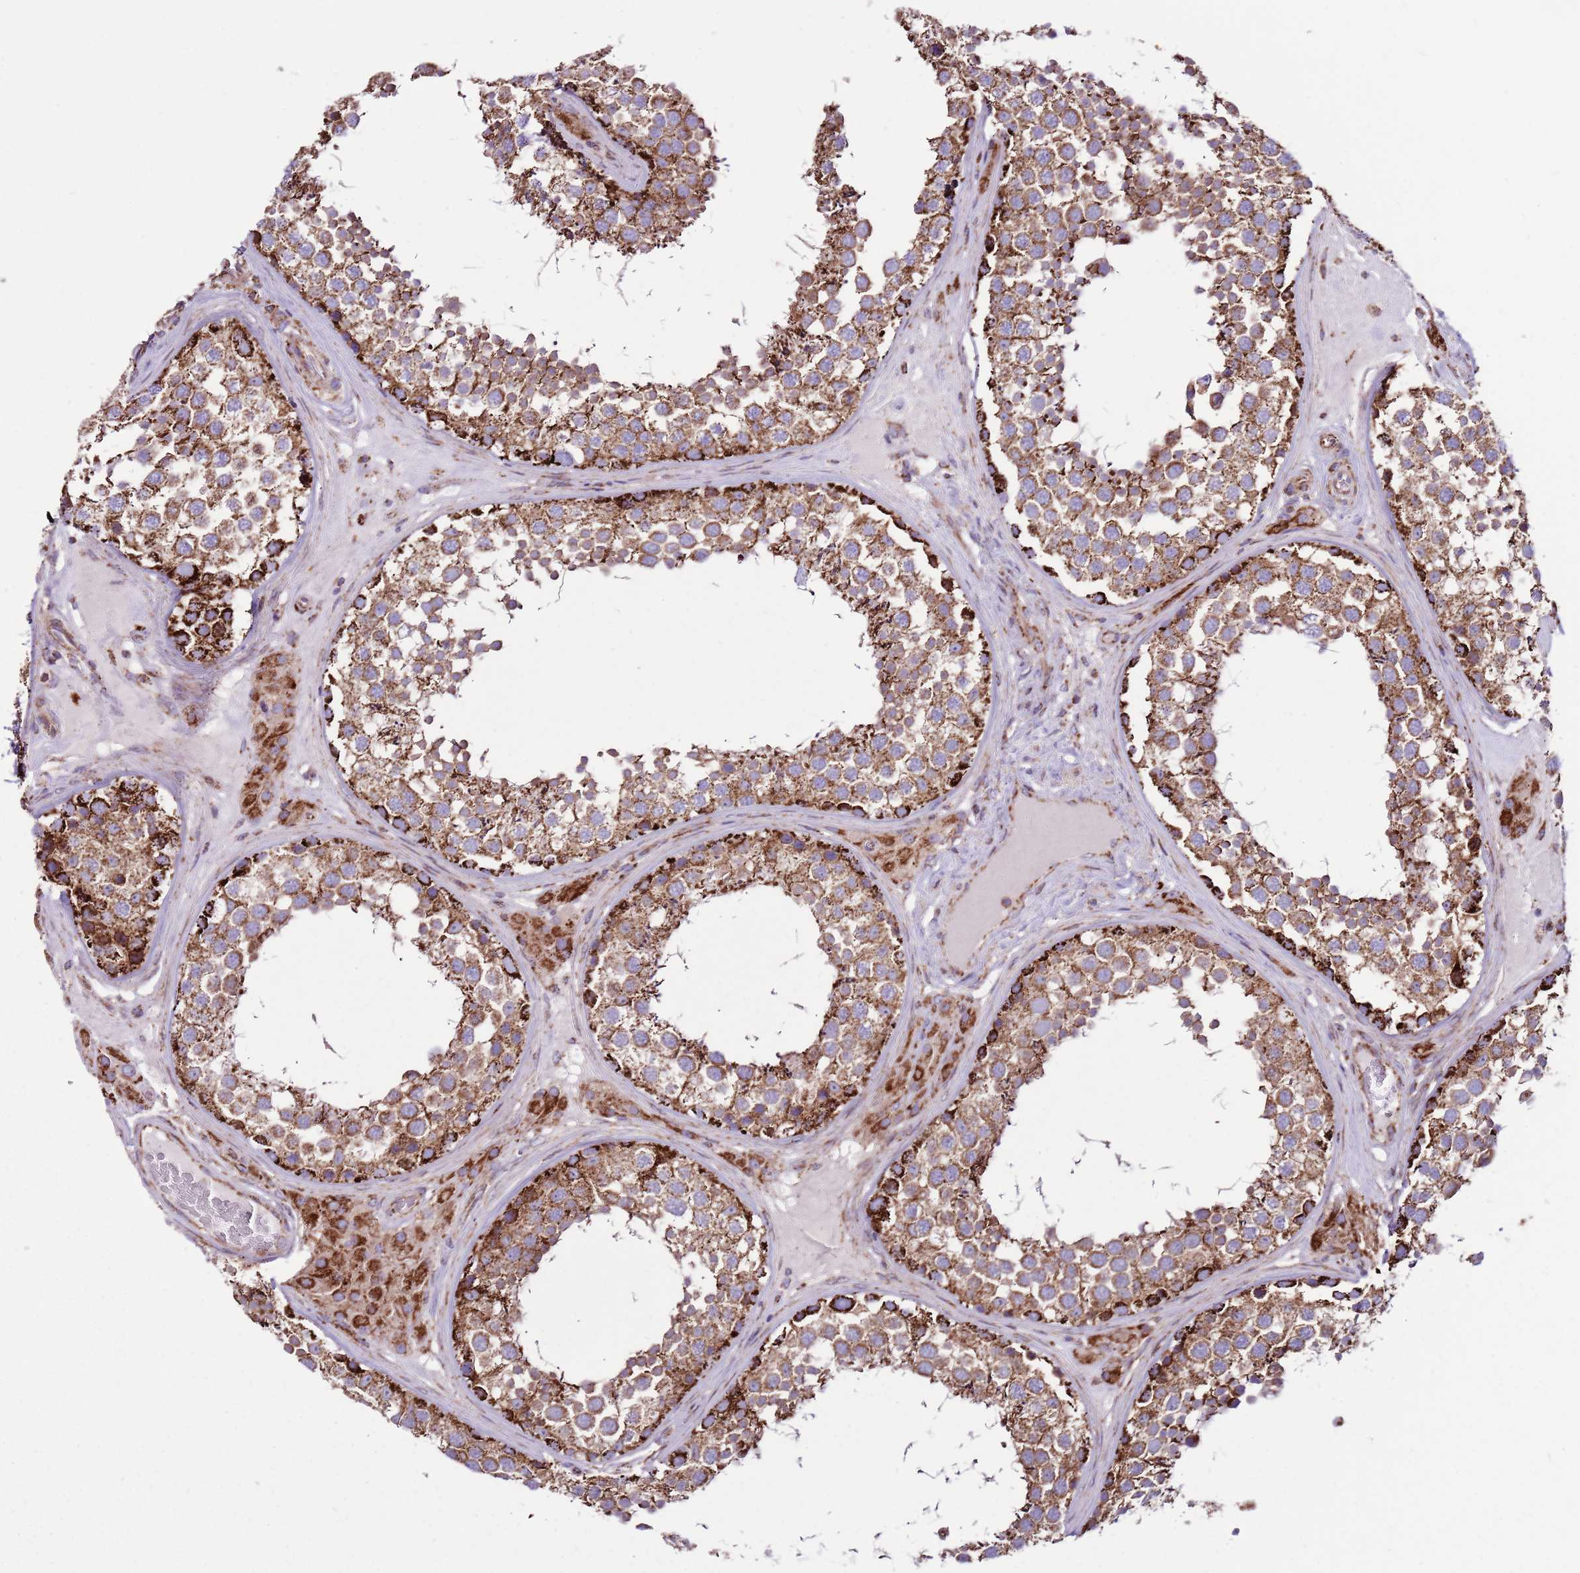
{"staining": {"intensity": "strong", "quantity": ">75%", "location": "cytoplasmic/membranous"}, "tissue": "testis", "cell_type": "Cells in seminiferous ducts", "image_type": "normal", "snomed": [{"axis": "morphology", "description": "Normal tissue, NOS"}, {"axis": "topography", "description": "Testis"}], "caption": "A high-resolution histopathology image shows immunohistochemistry staining of benign testis, which reveals strong cytoplasmic/membranous expression in approximately >75% of cells in seminiferous ducts.", "gene": "HECTD4", "patient": {"sex": "male", "age": 46}}